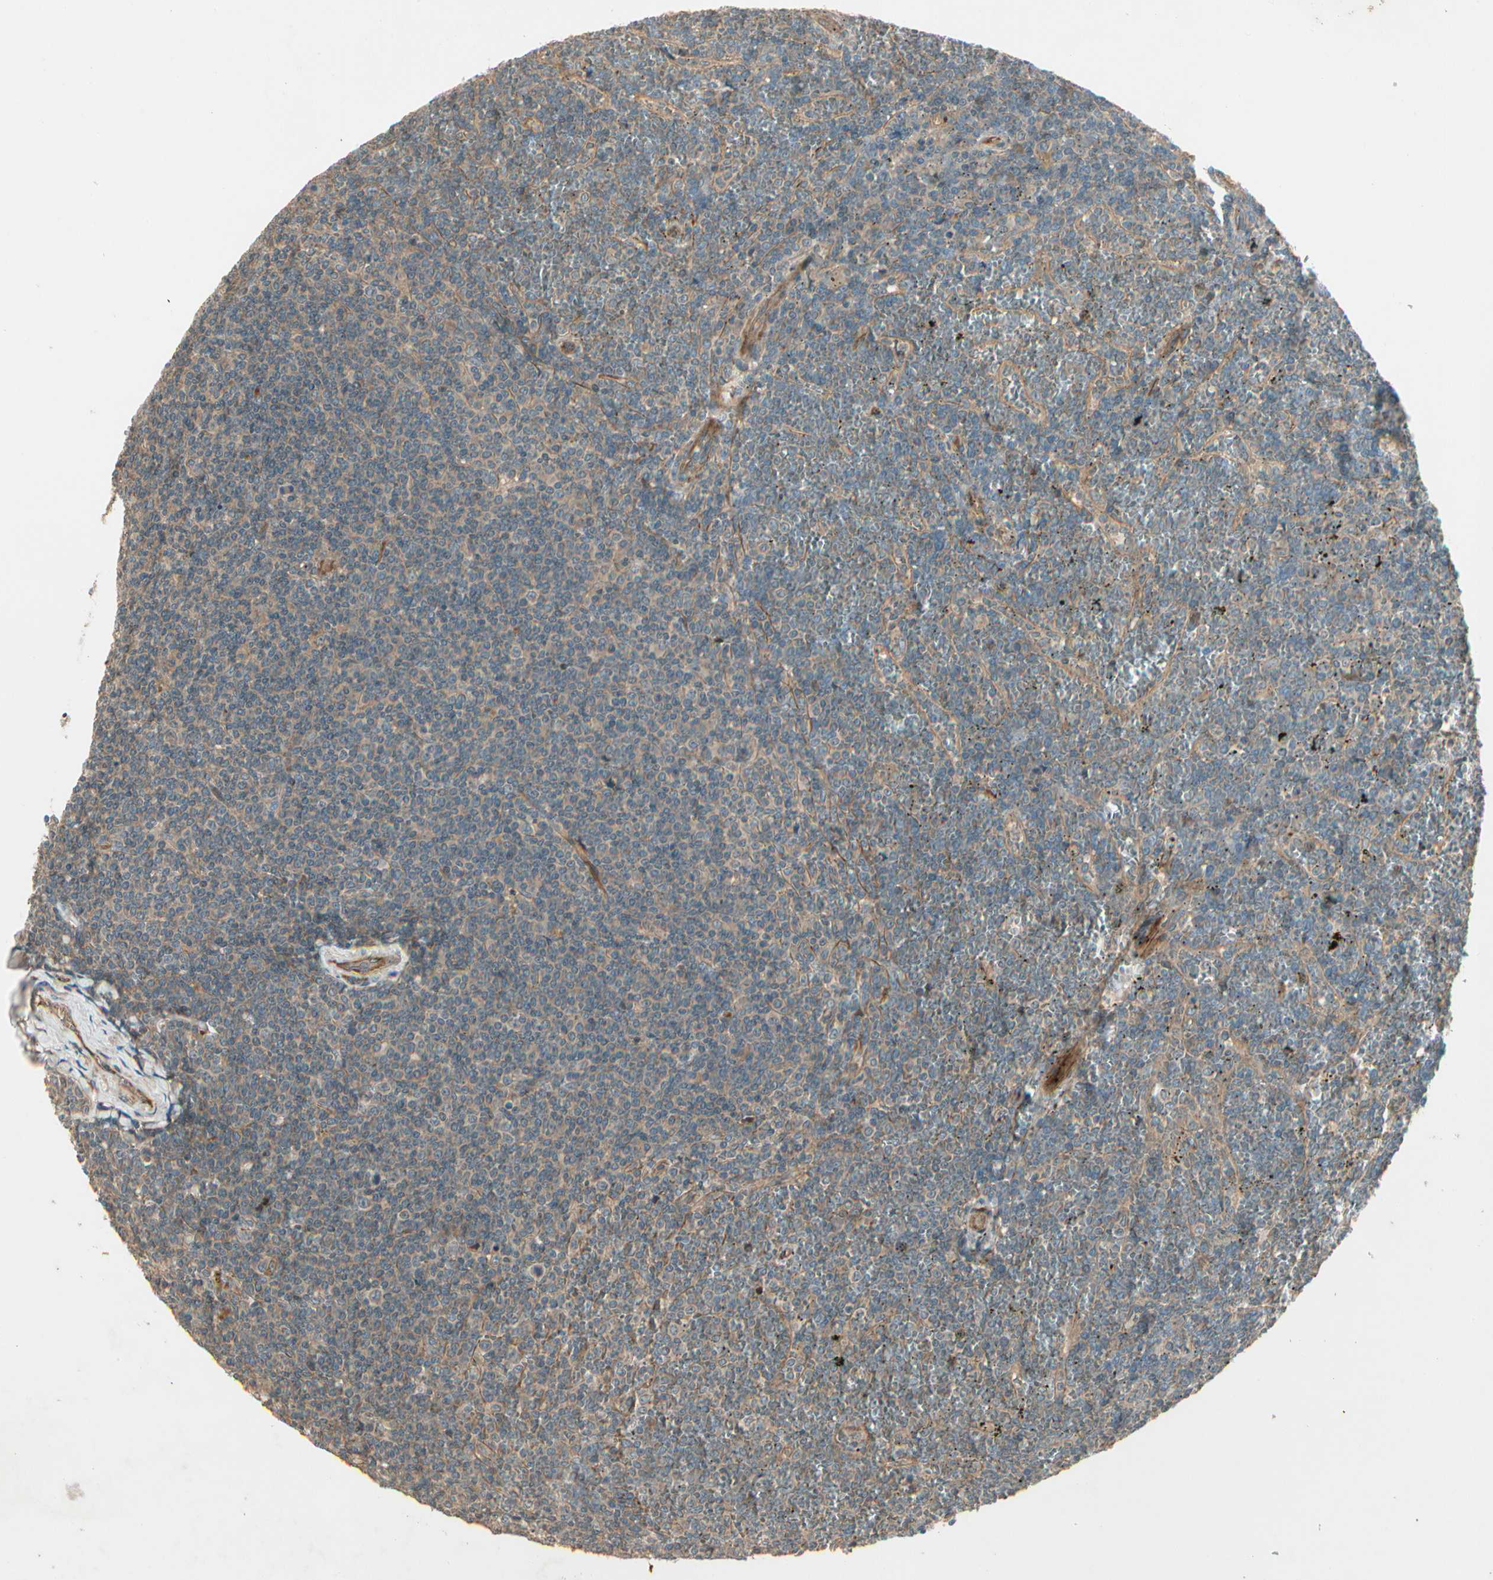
{"staining": {"intensity": "weak", "quantity": ">75%", "location": "cytoplasmic/membranous"}, "tissue": "lymphoma", "cell_type": "Tumor cells", "image_type": "cancer", "snomed": [{"axis": "morphology", "description": "Malignant lymphoma, non-Hodgkin's type, Low grade"}, {"axis": "topography", "description": "Spleen"}], "caption": "Immunohistochemical staining of lymphoma reveals low levels of weak cytoplasmic/membranous expression in about >75% of tumor cells.", "gene": "ACVR1", "patient": {"sex": "female", "age": 19}}